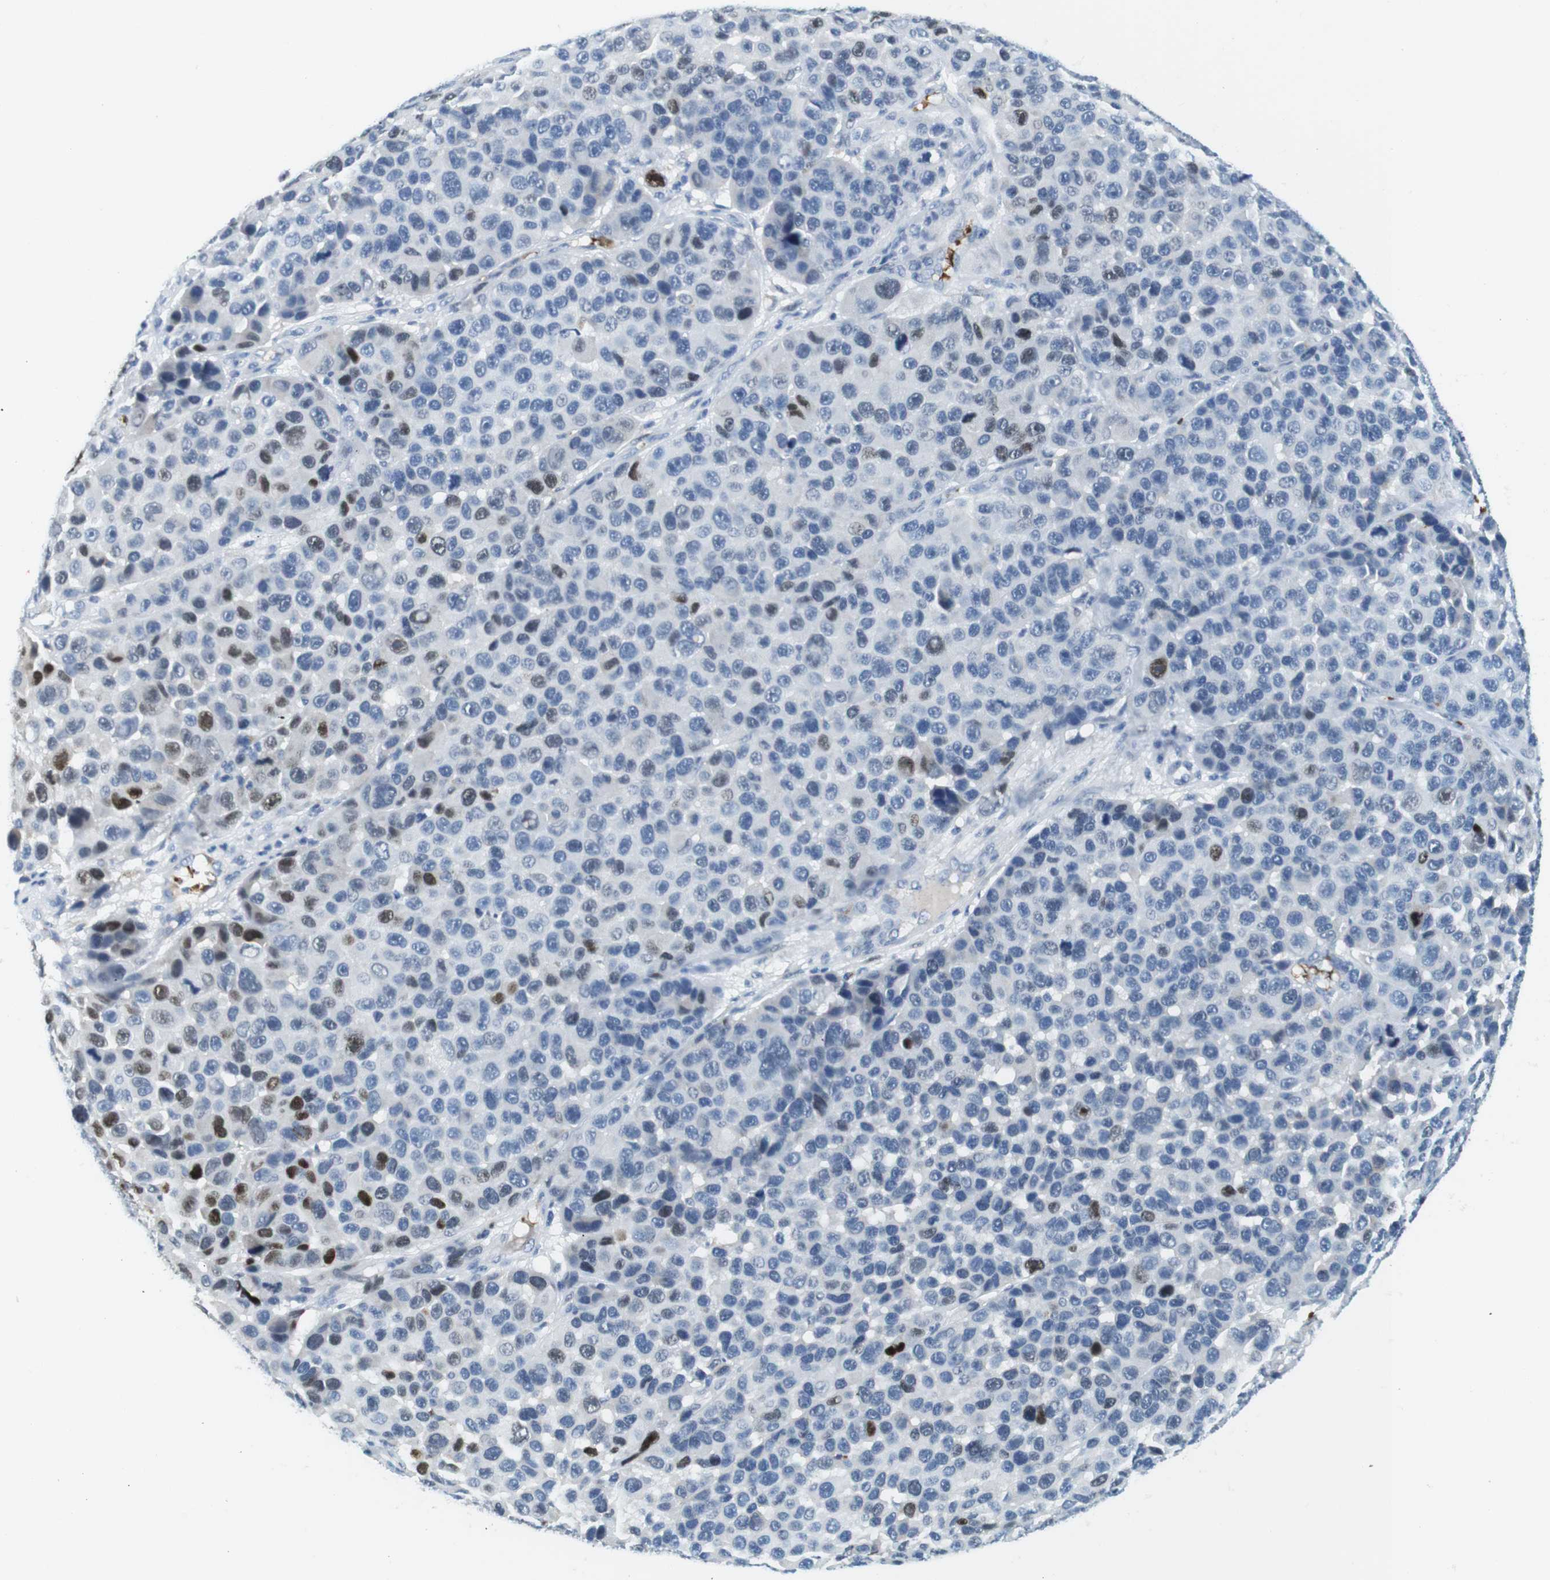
{"staining": {"intensity": "strong", "quantity": "25%-75%", "location": "nuclear"}, "tissue": "melanoma", "cell_type": "Tumor cells", "image_type": "cancer", "snomed": [{"axis": "morphology", "description": "Malignant melanoma, NOS"}, {"axis": "topography", "description": "Skin"}], "caption": "Tumor cells demonstrate strong nuclear staining in approximately 25%-75% of cells in malignant melanoma.", "gene": "TFAP2C", "patient": {"sex": "male", "age": 53}}